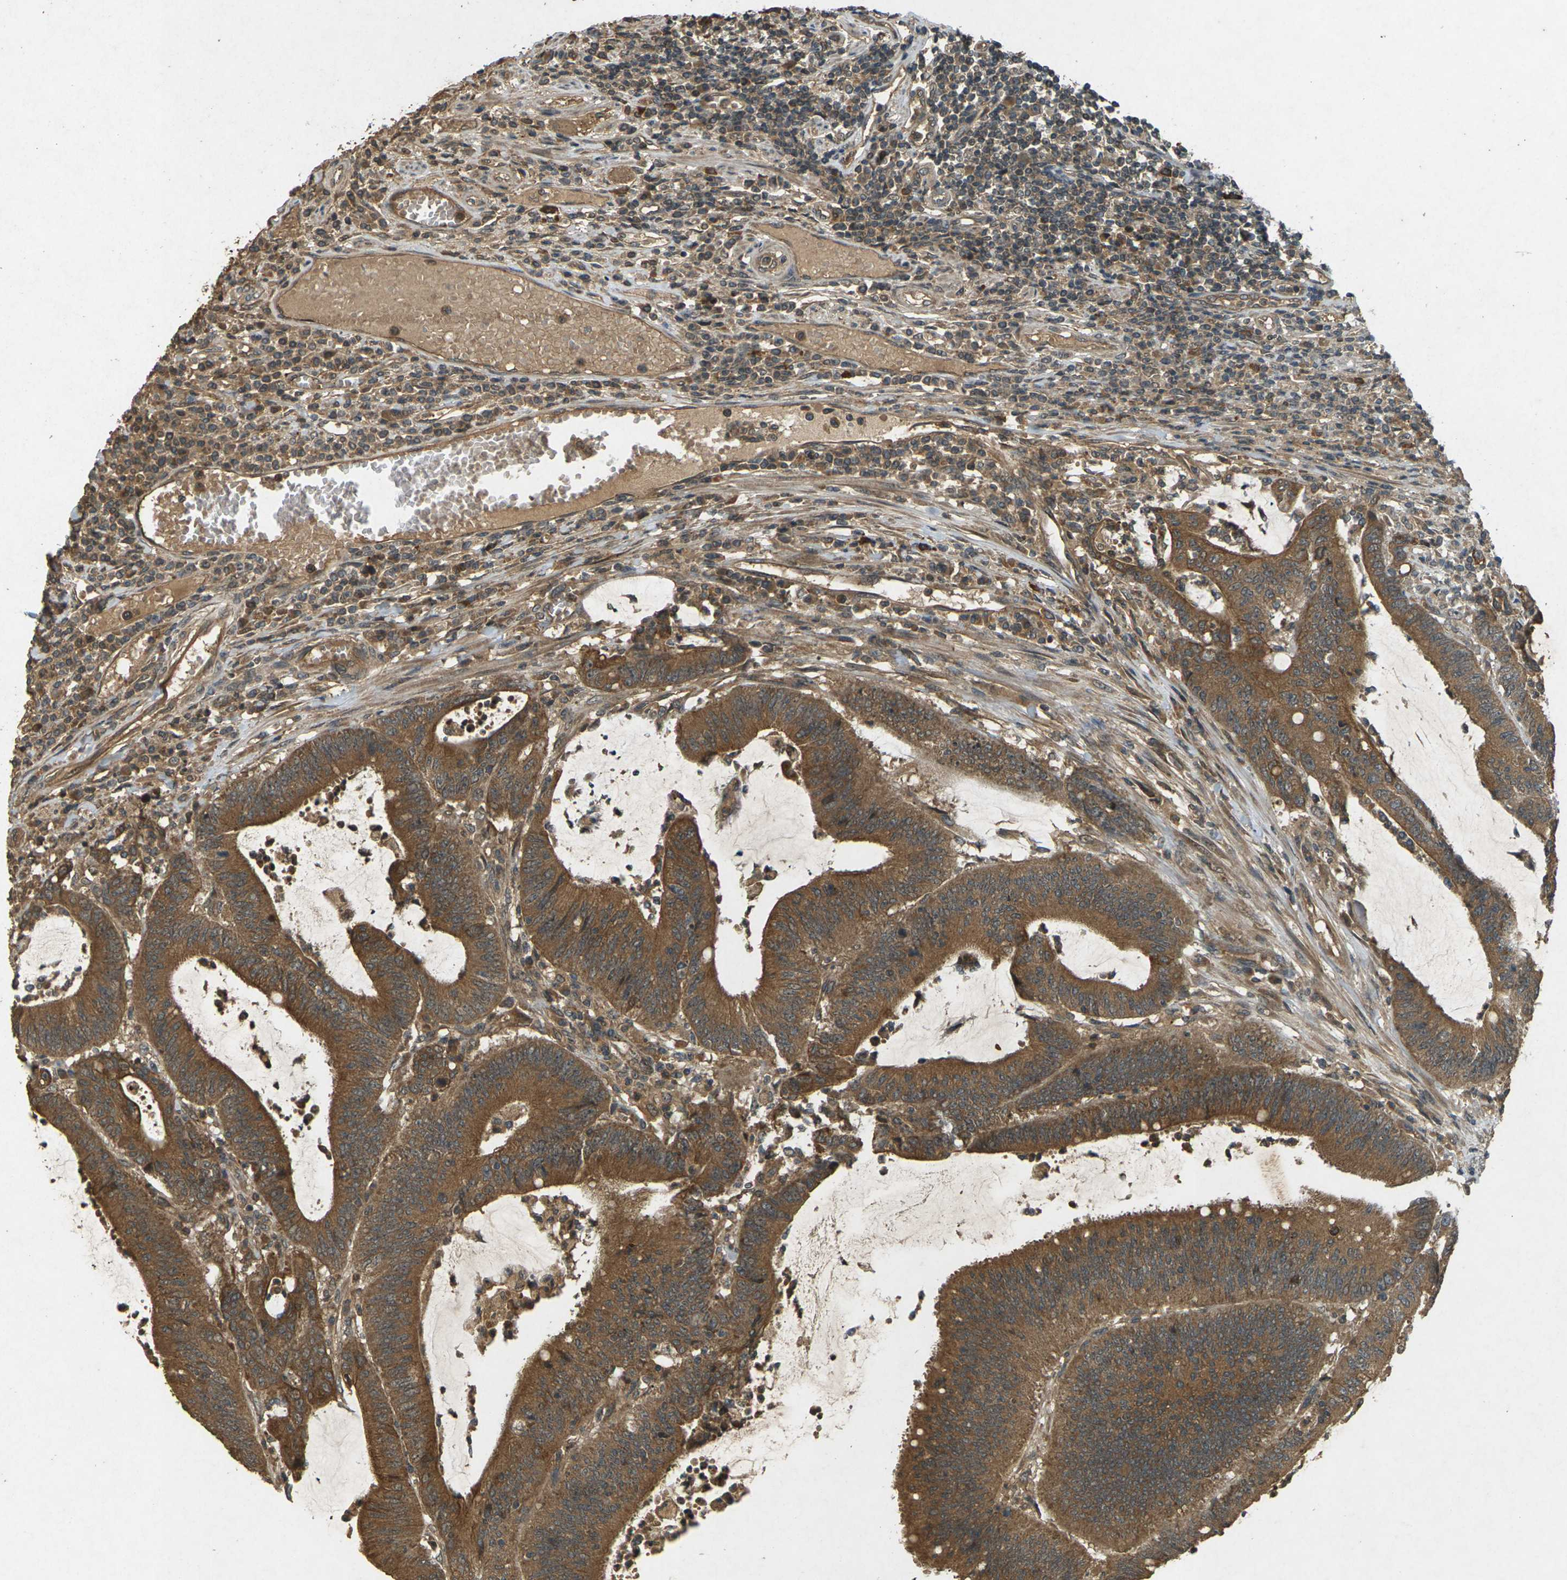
{"staining": {"intensity": "strong", "quantity": ">75%", "location": "cytoplasmic/membranous"}, "tissue": "colorectal cancer", "cell_type": "Tumor cells", "image_type": "cancer", "snomed": [{"axis": "morphology", "description": "Adenocarcinoma, NOS"}, {"axis": "topography", "description": "Rectum"}], "caption": "Strong cytoplasmic/membranous positivity is identified in about >75% of tumor cells in colorectal cancer (adenocarcinoma).", "gene": "TAP1", "patient": {"sex": "female", "age": 66}}